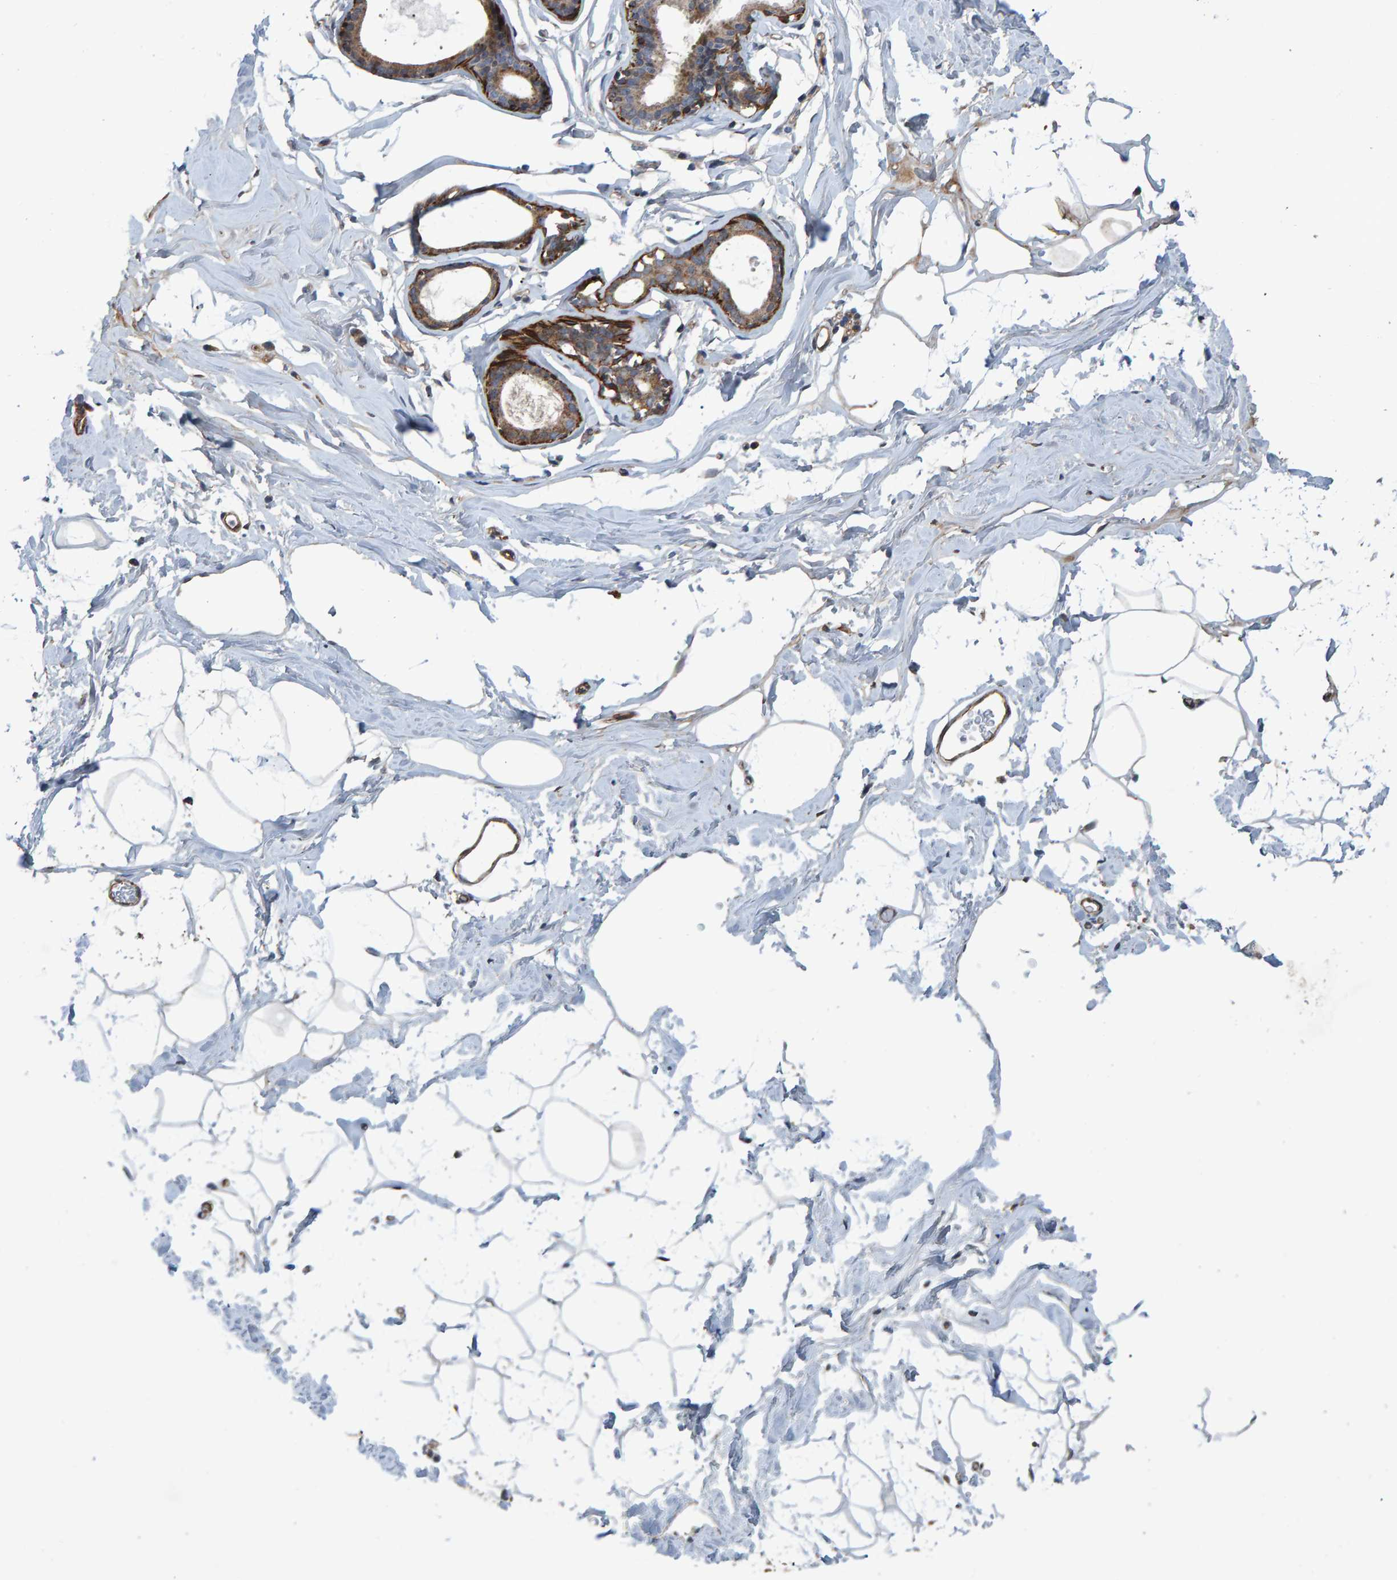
{"staining": {"intensity": "moderate", "quantity": "25%-75%", "location": "cytoplasmic/membranous"}, "tissue": "adipose tissue", "cell_type": "Adipocytes", "image_type": "normal", "snomed": [{"axis": "morphology", "description": "Normal tissue, NOS"}, {"axis": "morphology", "description": "Fibrosis, NOS"}, {"axis": "topography", "description": "Breast"}, {"axis": "topography", "description": "Adipose tissue"}], "caption": "Protein expression analysis of normal adipose tissue exhibits moderate cytoplasmic/membranous expression in approximately 25%-75% of adipocytes. Using DAB (brown) and hematoxylin (blue) stains, captured at high magnification using brightfield microscopy.", "gene": "SLIT2", "patient": {"sex": "female", "age": 39}}